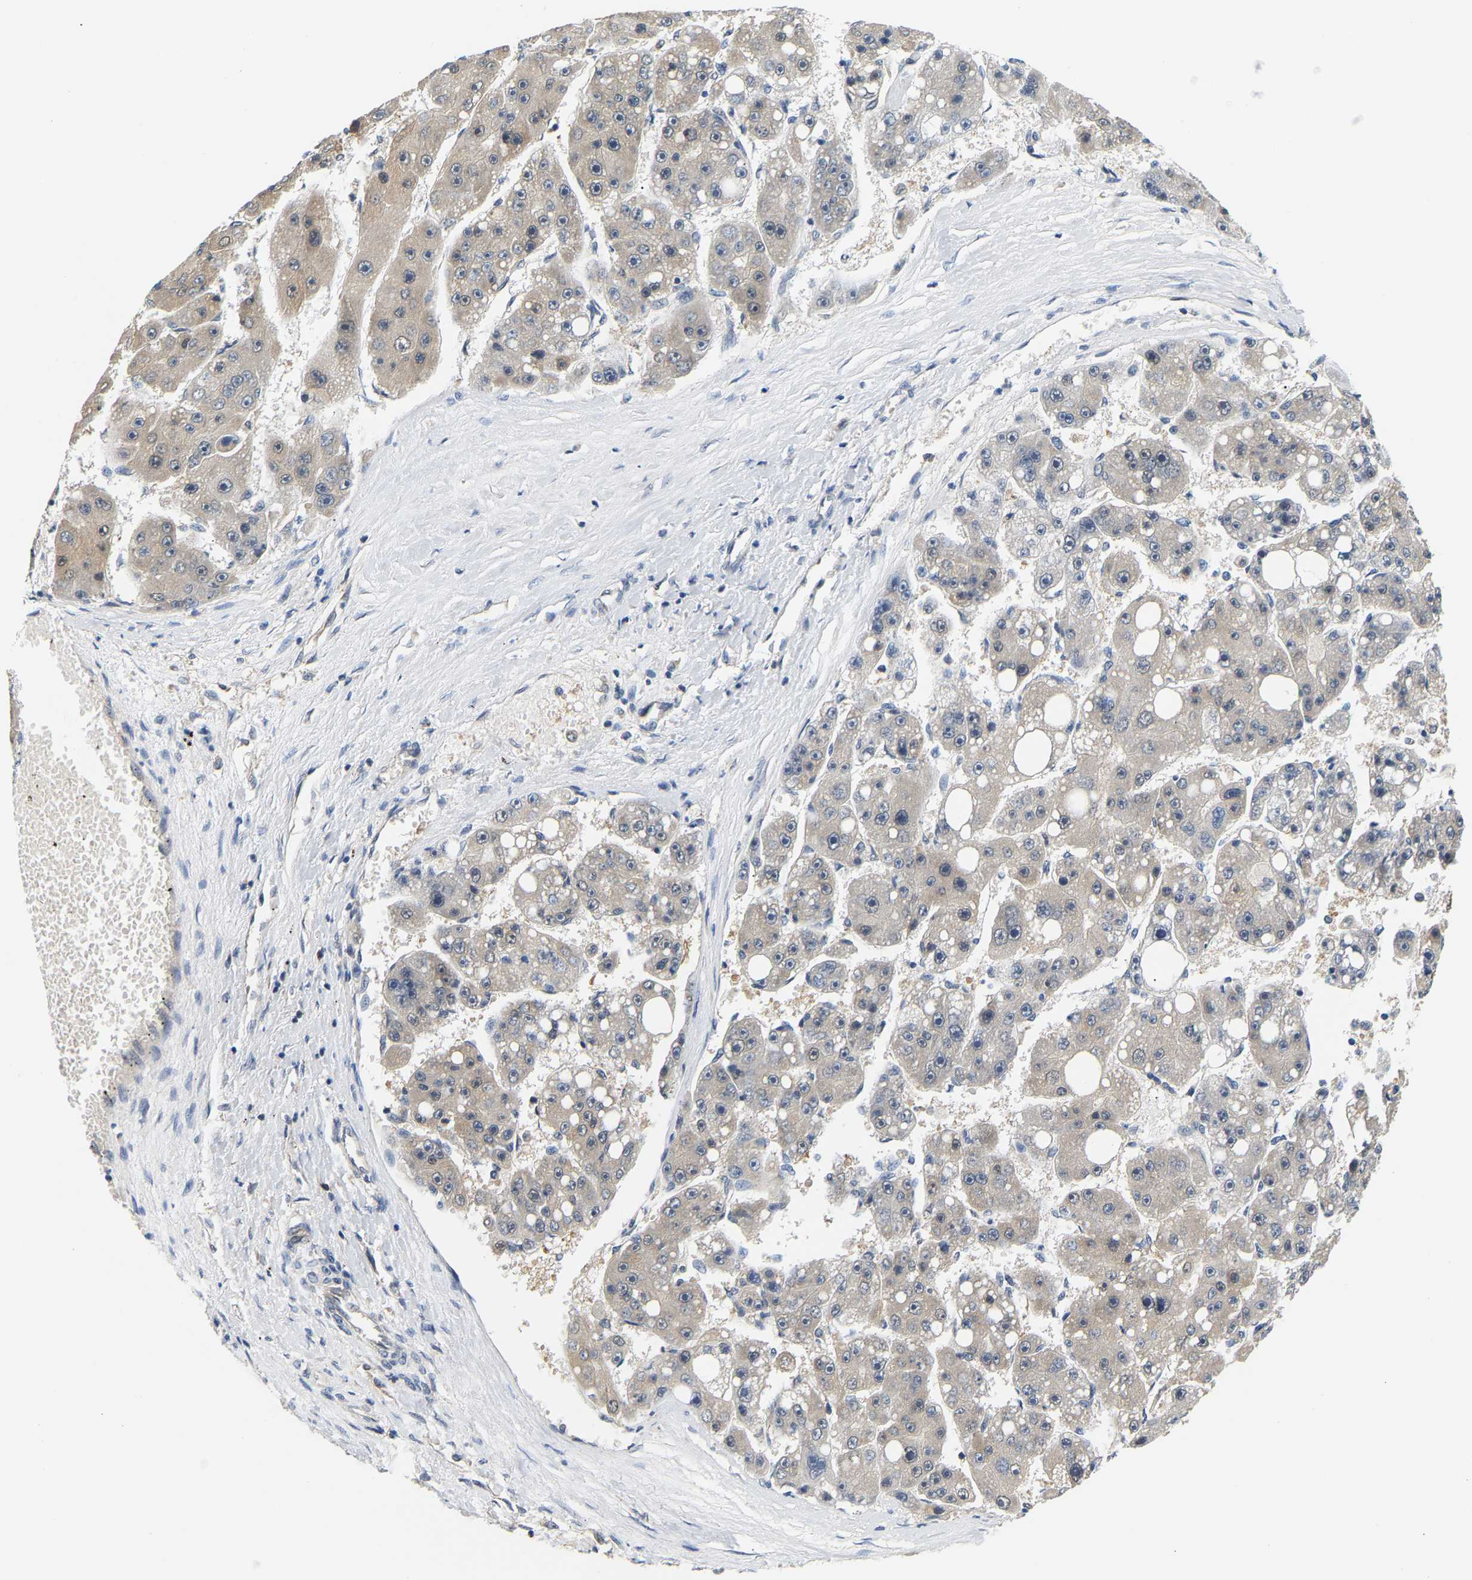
{"staining": {"intensity": "weak", "quantity": "25%-75%", "location": "cytoplasmic/membranous"}, "tissue": "liver cancer", "cell_type": "Tumor cells", "image_type": "cancer", "snomed": [{"axis": "morphology", "description": "Carcinoma, Hepatocellular, NOS"}, {"axis": "topography", "description": "Liver"}], "caption": "Tumor cells demonstrate low levels of weak cytoplasmic/membranous positivity in approximately 25%-75% of cells in hepatocellular carcinoma (liver).", "gene": "ARHGEF12", "patient": {"sex": "female", "age": 61}}